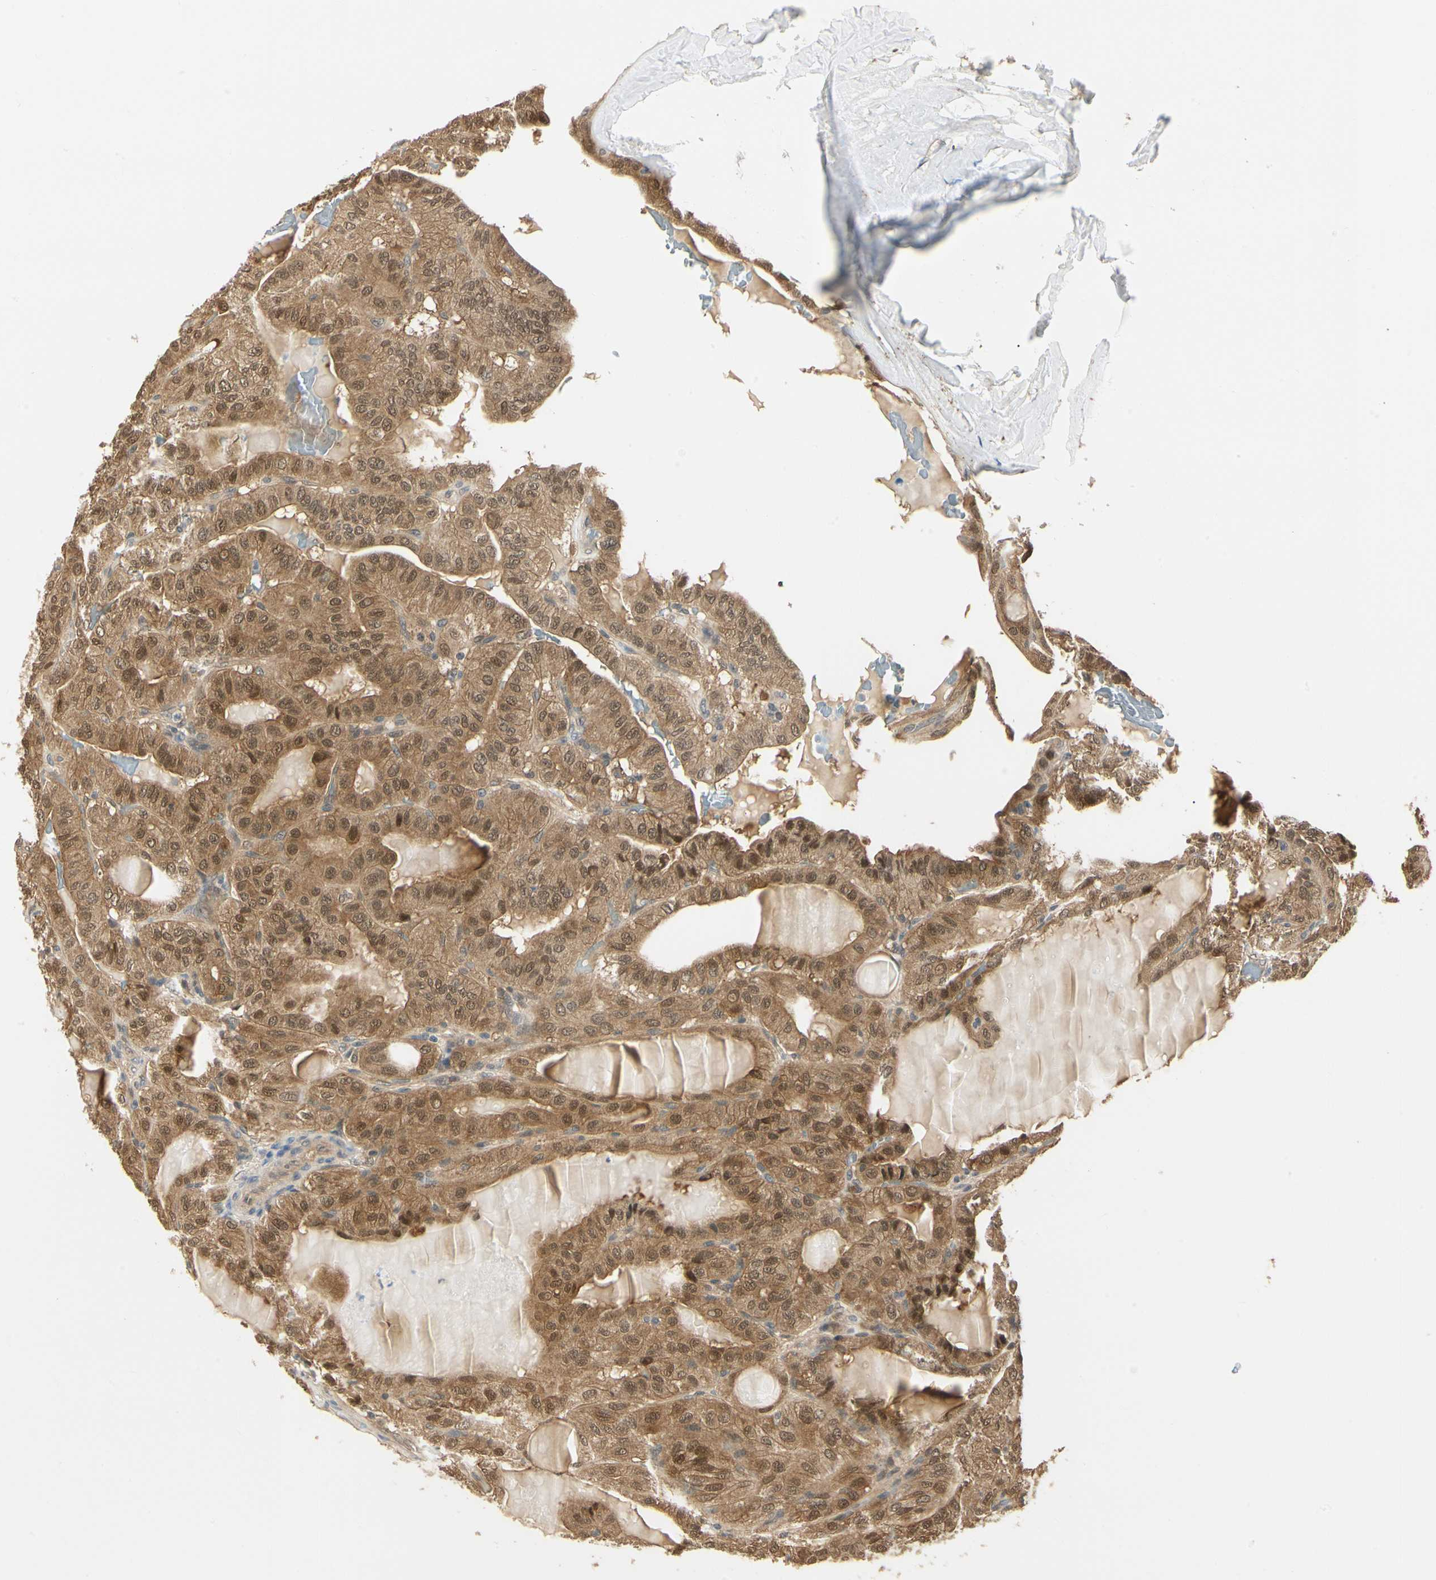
{"staining": {"intensity": "moderate", "quantity": ">75%", "location": "cytoplasmic/membranous,nuclear"}, "tissue": "thyroid cancer", "cell_type": "Tumor cells", "image_type": "cancer", "snomed": [{"axis": "morphology", "description": "Papillary adenocarcinoma, NOS"}, {"axis": "topography", "description": "Thyroid gland"}], "caption": "The image displays a brown stain indicating the presence of a protein in the cytoplasmic/membranous and nuclear of tumor cells in thyroid cancer.", "gene": "UBE2Z", "patient": {"sex": "male", "age": 77}}